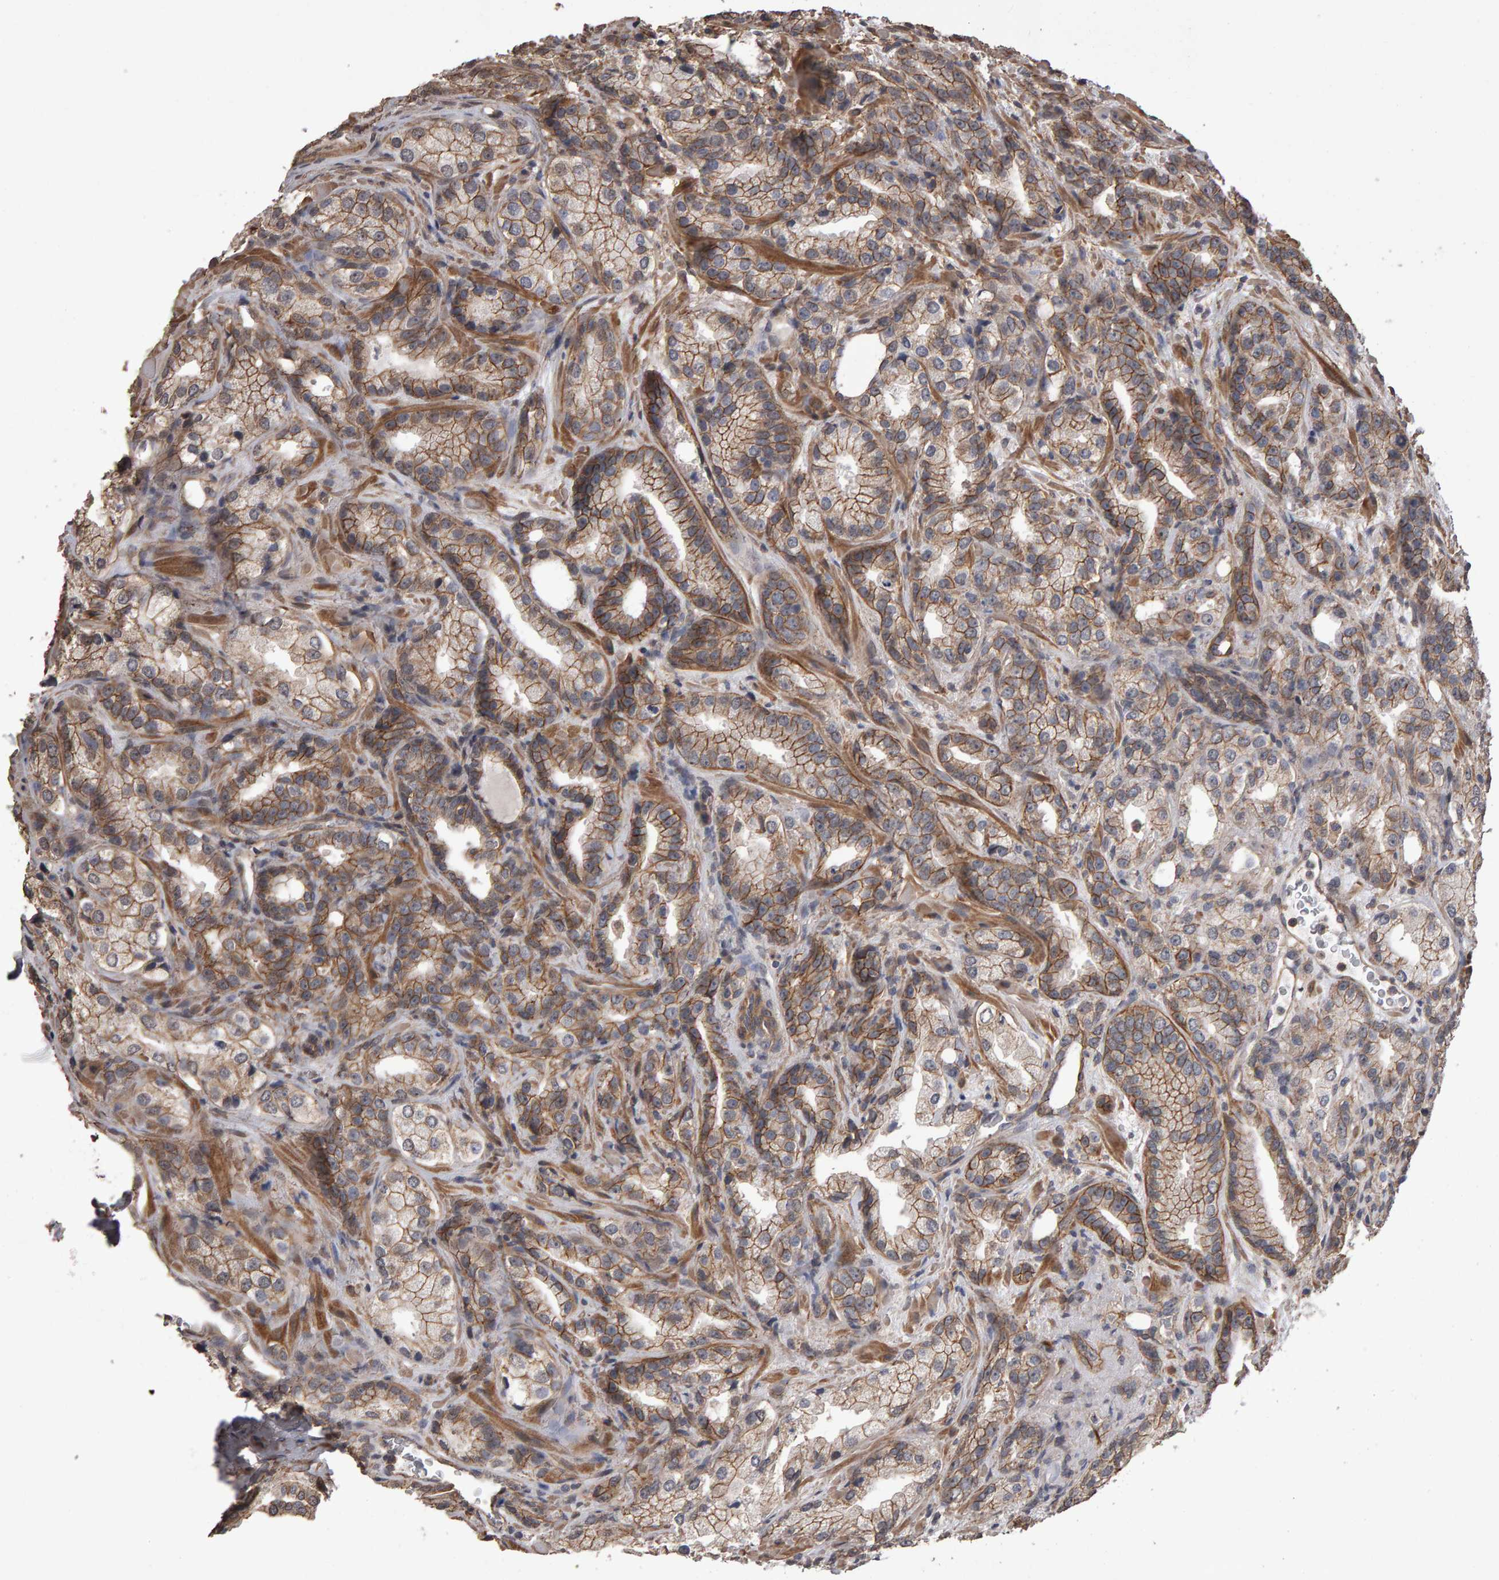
{"staining": {"intensity": "moderate", "quantity": ">75%", "location": "cytoplasmic/membranous"}, "tissue": "prostate cancer", "cell_type": "Tumor cells", "image_type": "cancer", "snomed": [{"axis": "morphology", "description": "Adenocarcinoma, High grade"}, {"axis": "topography", "description": "Prostate"}], "caption": "The histopathology image demonstrates a brown stain indicating the presence of a protein in the cytoplasmic/membranous of tumor cells in prostate cancer (adenocarcinoma (high-grade)).", "gene": "SCRIB", "patient": {"sex": "male", "age": 63}}